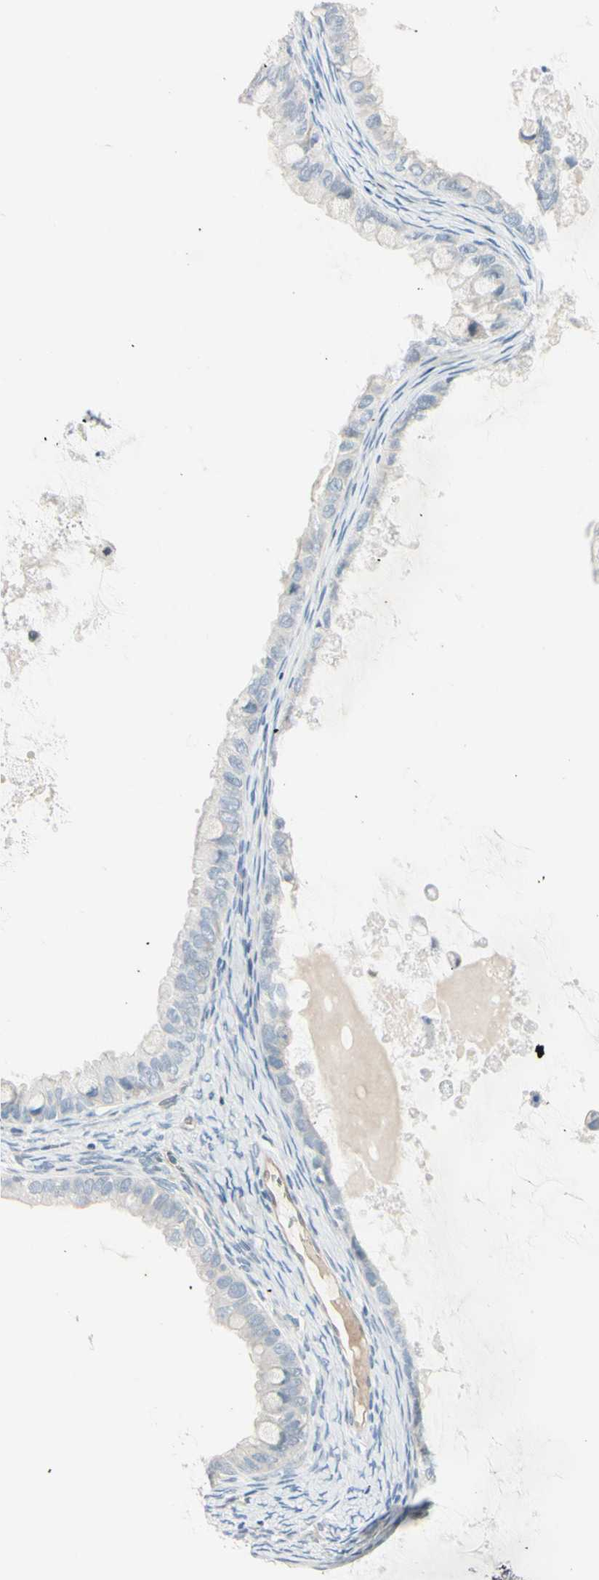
{"staining": {"intensity": "negative", "quantity": "none", "location": "none"}, "tissue": "ovarian cancer", "cell_type": "Tumor cells", "image_type": "cancer", "snomed": [{"axis": "morphology", "description": "Cystadenocarcinoma, mucinous, NOS"}, {"axis": "topography", "description": "Ovary"}], "caption": "Tumor cells show no significant protein expression in ovarian cancer.", "gene": "ASB9", "patient": {"sex": "female", "age": 80}}